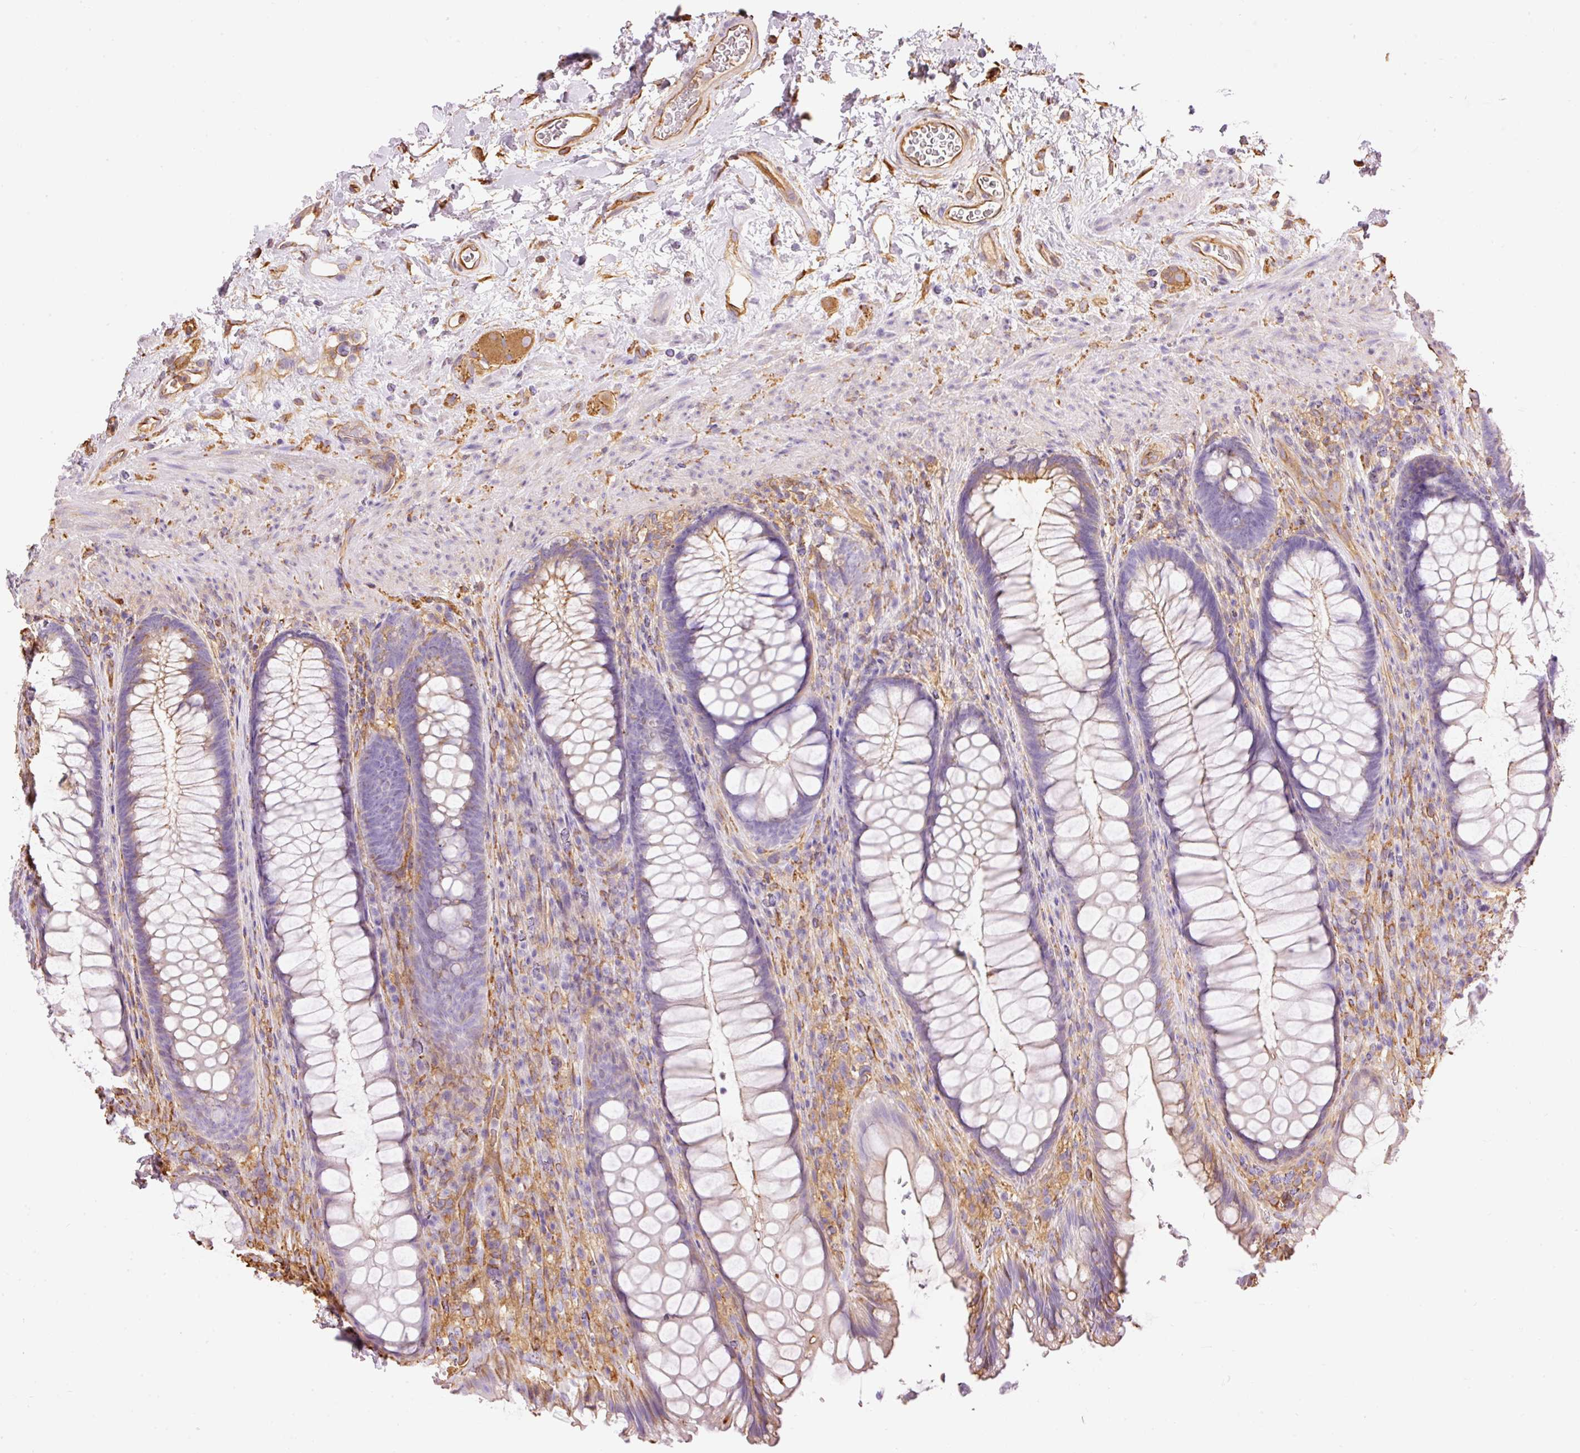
{"staining": {"intensity": "weak", "quantity": "<25%", "location": "cytoplasmic/membranous"}, "tissue": "rectum", "cell_type": "Glandular cells", "image_type": "normal", "snomed": [{"axis": "morphology", "description": "Normal tissue, NOS"}, {"axis": "topography", "description": "Rectum"}], "caption": "This is an IHC micrograph of normal rectum. There is no staining in glandular cells.", "gene": "ENSG00000249624", "patient": {"sex": "male", "age": 53}}